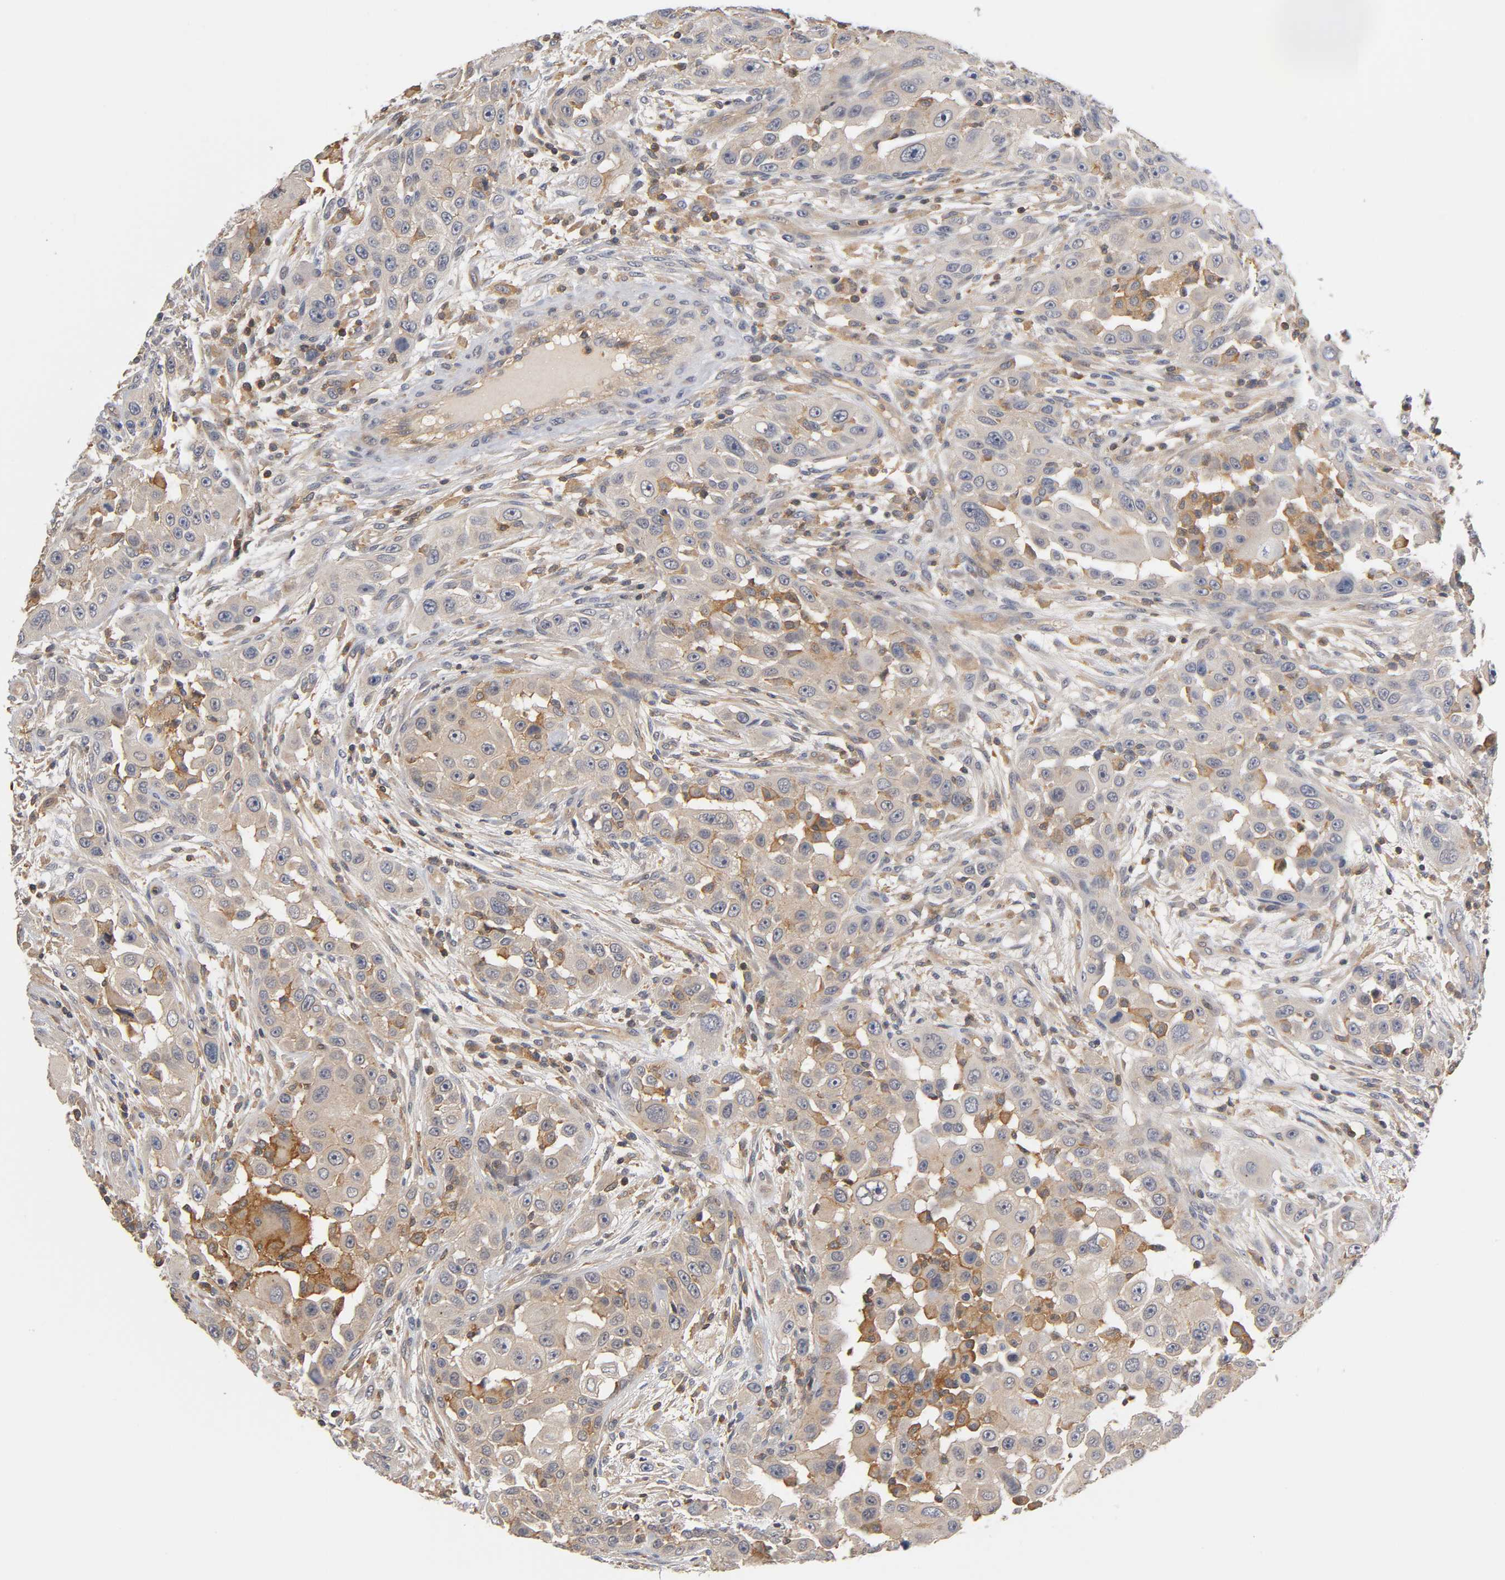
{"staining": {"intensity": "moderate", "quantity": ">75%", "location": "cytoplasmic/membranous"}, "tissue": "head and neck cancer", "cell_type": "Tumor cells", "image_type": "cancer", "snomed": [{"axis": "morphology", "description": "Carcinoma, NOS"}, {"axis": "topography", "description": "Head-Neck"}], "caption": "Protein staining of head and neck cancer (carcinoma) tissue reveals moderate cytoplasmic/membranous expression in about >75% of tumor cells.", "gene": "ACTR2", "patient": {"sex": "male", "age": 87}}